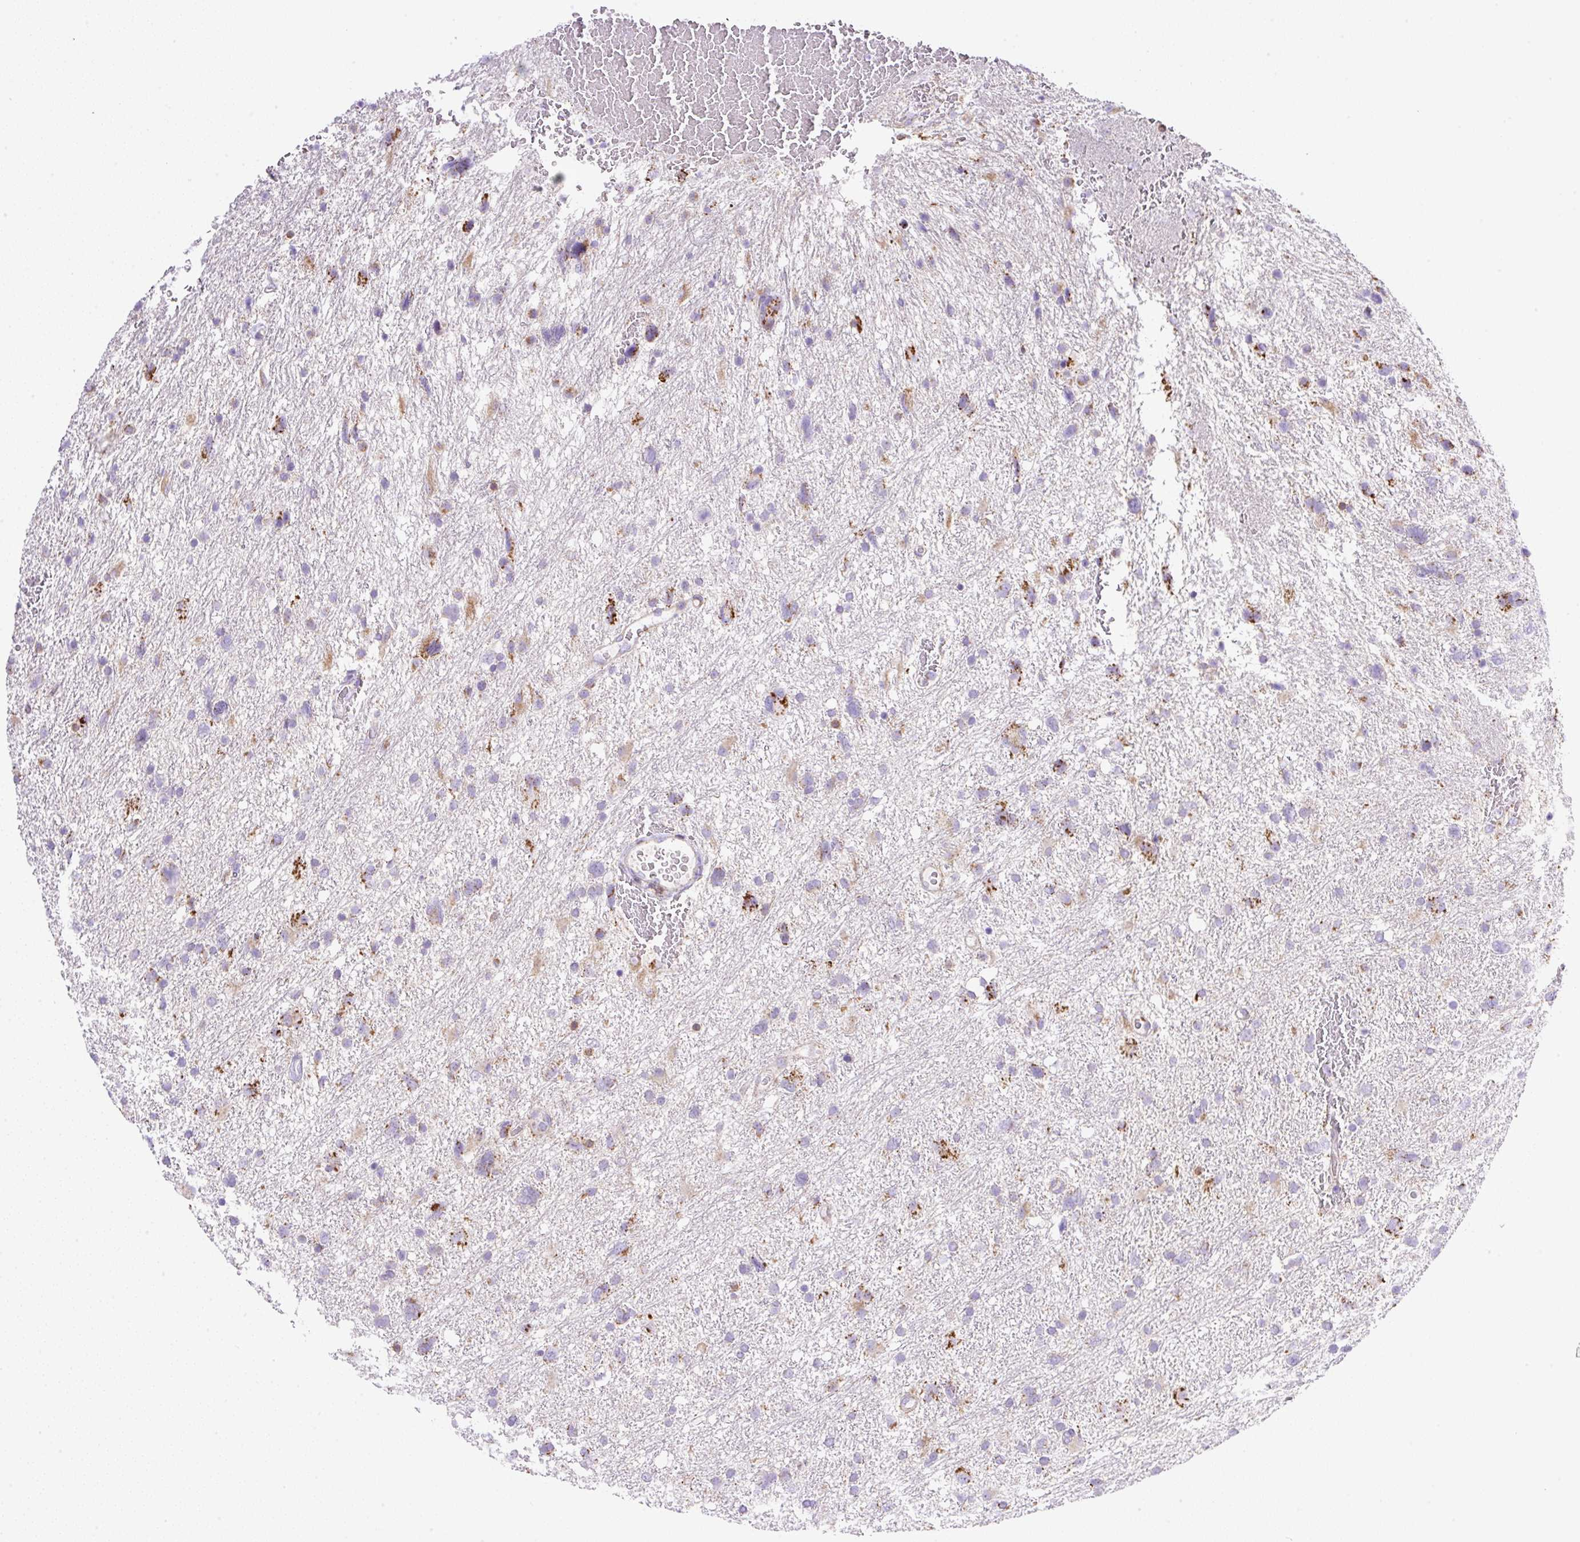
{"staining": {"intensity": "moderate", "quantity": "<25%", "location": "cytoplasmic/membranous"}, "tissue": "glioma", "cell_type": "Tumor cells", "image_type": "cancer", "snomed": [{"axis": "morphology", "description": "Glioma, malignant, High grade"}, {"axis": "topography", "description": "Brain"}], "caption": "The micrograph displays immunohistochemical staining of malignant glioma (high-grade). There is moderate cytoplasmic/membranous staining is appreciated in approximately <25% of tumor cells. (brown staining indicates protein expression, while blue staining denotes nuclei).", "gene": "NF1", "patient": {"sex": "male", "age": 61}}